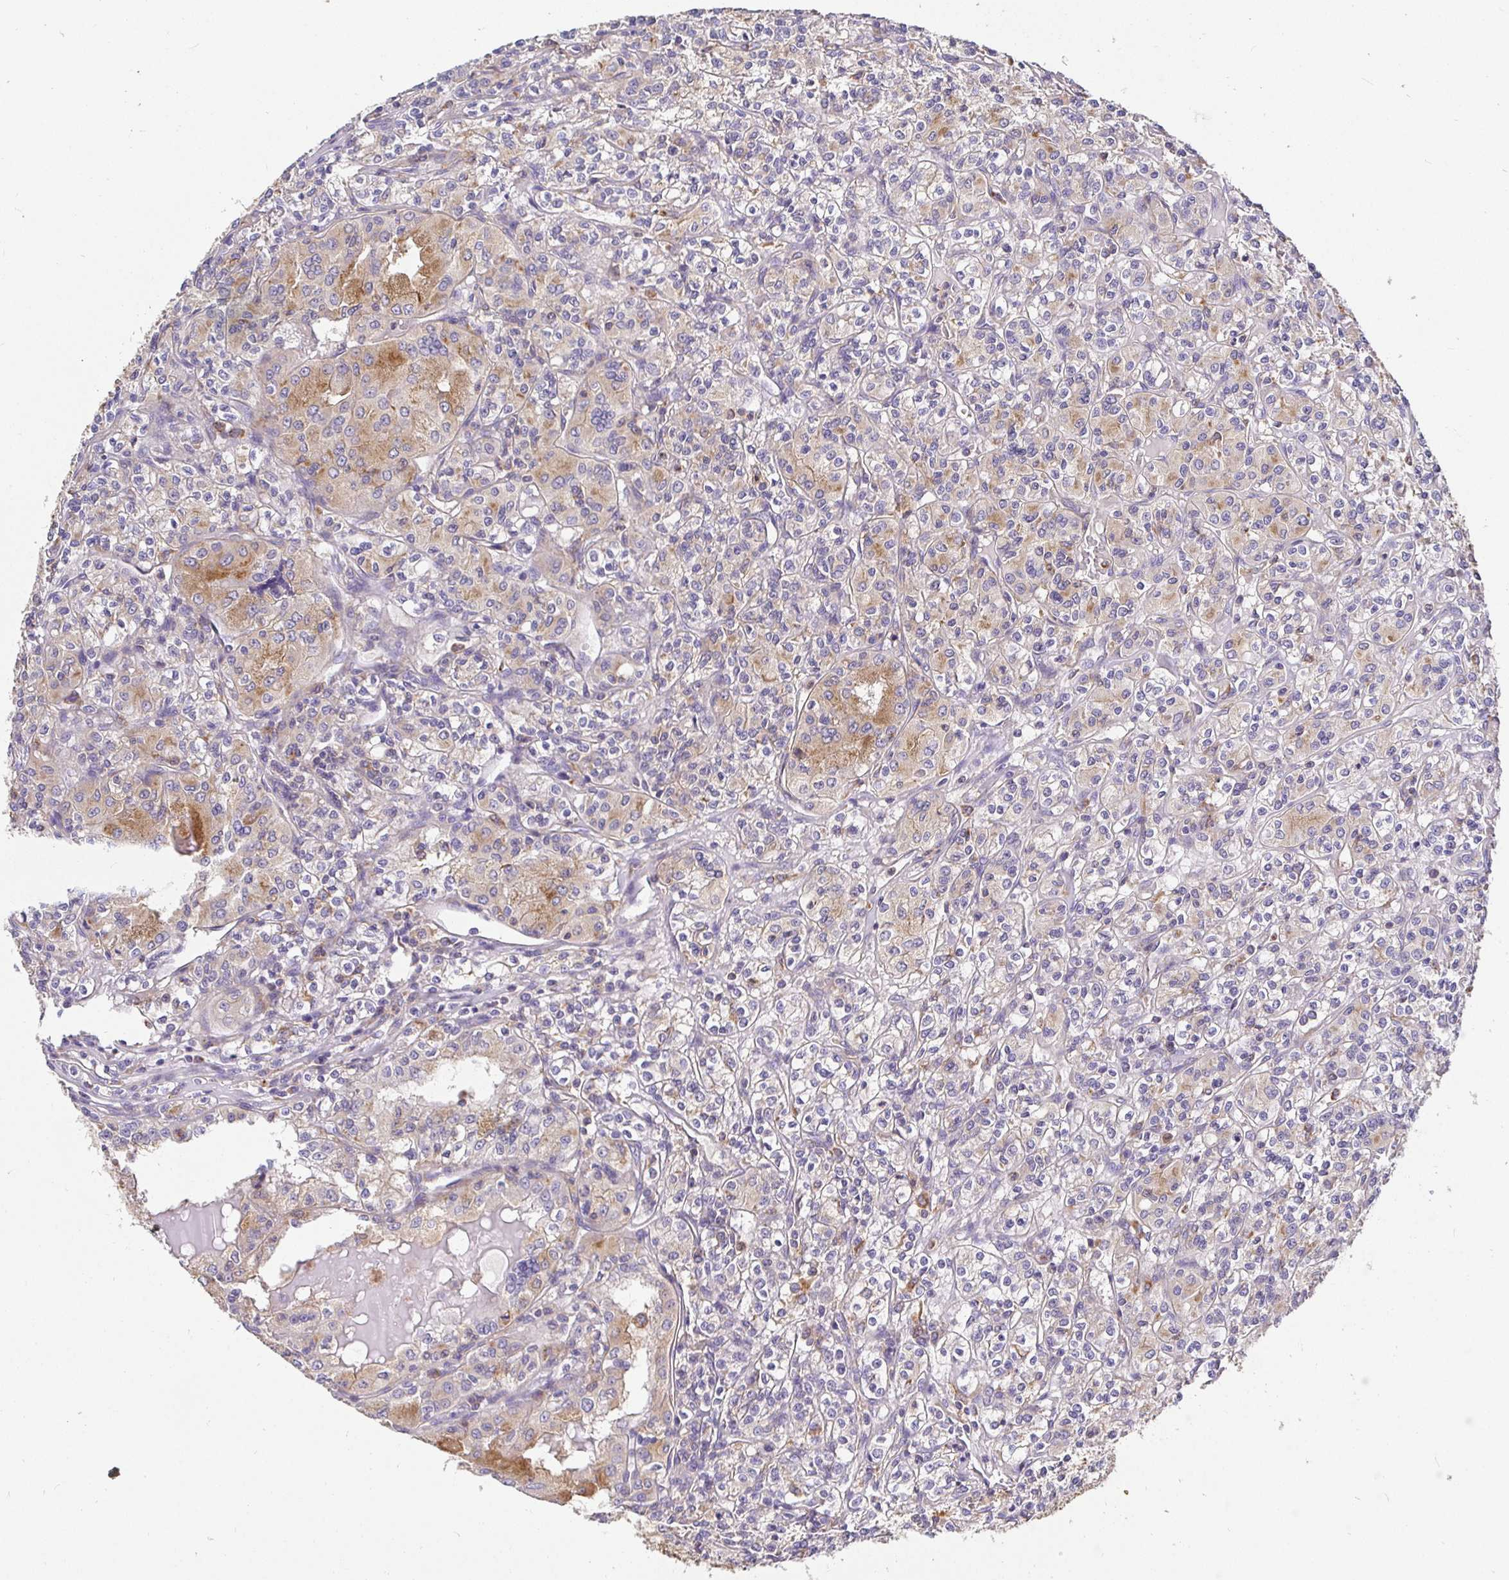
{"staining": {"intensity": "moderate", "quantity": "<25%", "location": "cytoplasmic/membranous"}, "tissue": "renal cancer", "cell_type": "Tumor cells", "image_type": "cancer", "snomed": [{"axis": "morphology", "description": "Adenocarcinoma, NOS"}, {"axis": "topography", "description": "Kidney"}], "caption": "This histopathology image reveals renal adenocarcinoma stained with immunohistochemistry (IHC) to label a protein in brown. The cytoplasmic/membranous of tumor cells show moderate positivity for the protein. Nuclei are counter-stained blue.", "gene": "ATP6V1F", "patient": {"sex": "male", "age": 36}}